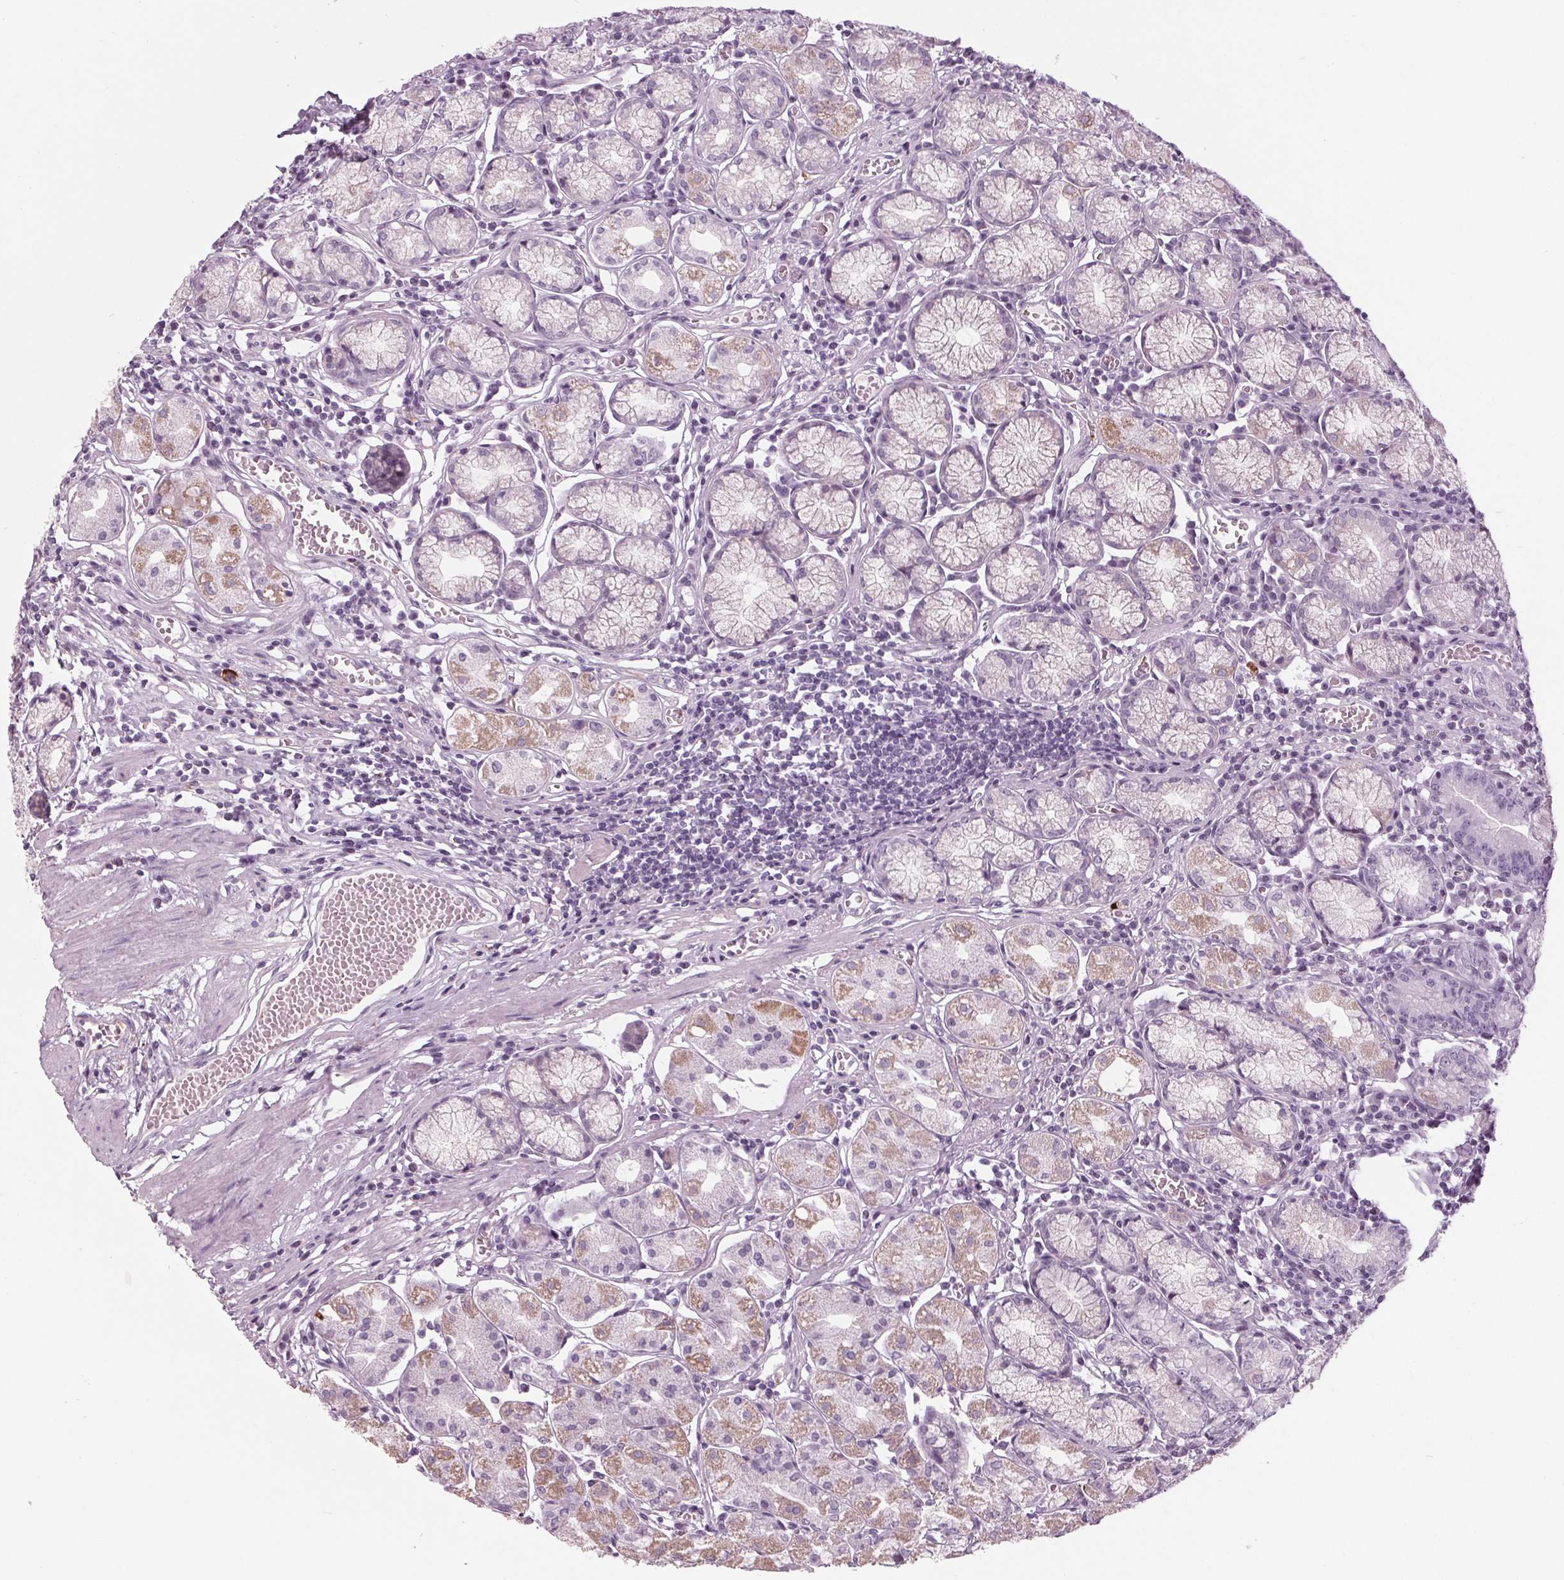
{"staining": {"intensity": "moderate", "quantity": "<25%", "location": "cytoplasmic/membranous"}, "tissue": "stomach", "cell_type": "Glandular cells", "image_type": "normal", "snomed": [{"axis": "morphology", "description": "Normal tissue, NOS"}, {"axis": "topography", "description": "Stomach"}], "caption": "Protein staining shows moderate cytoplasmic/membranous expression in approximately <25% of glandular cells in unremarkable stomach.", "gene": "CYP3A43", "patient": {"sex": "male", "age": 55}}